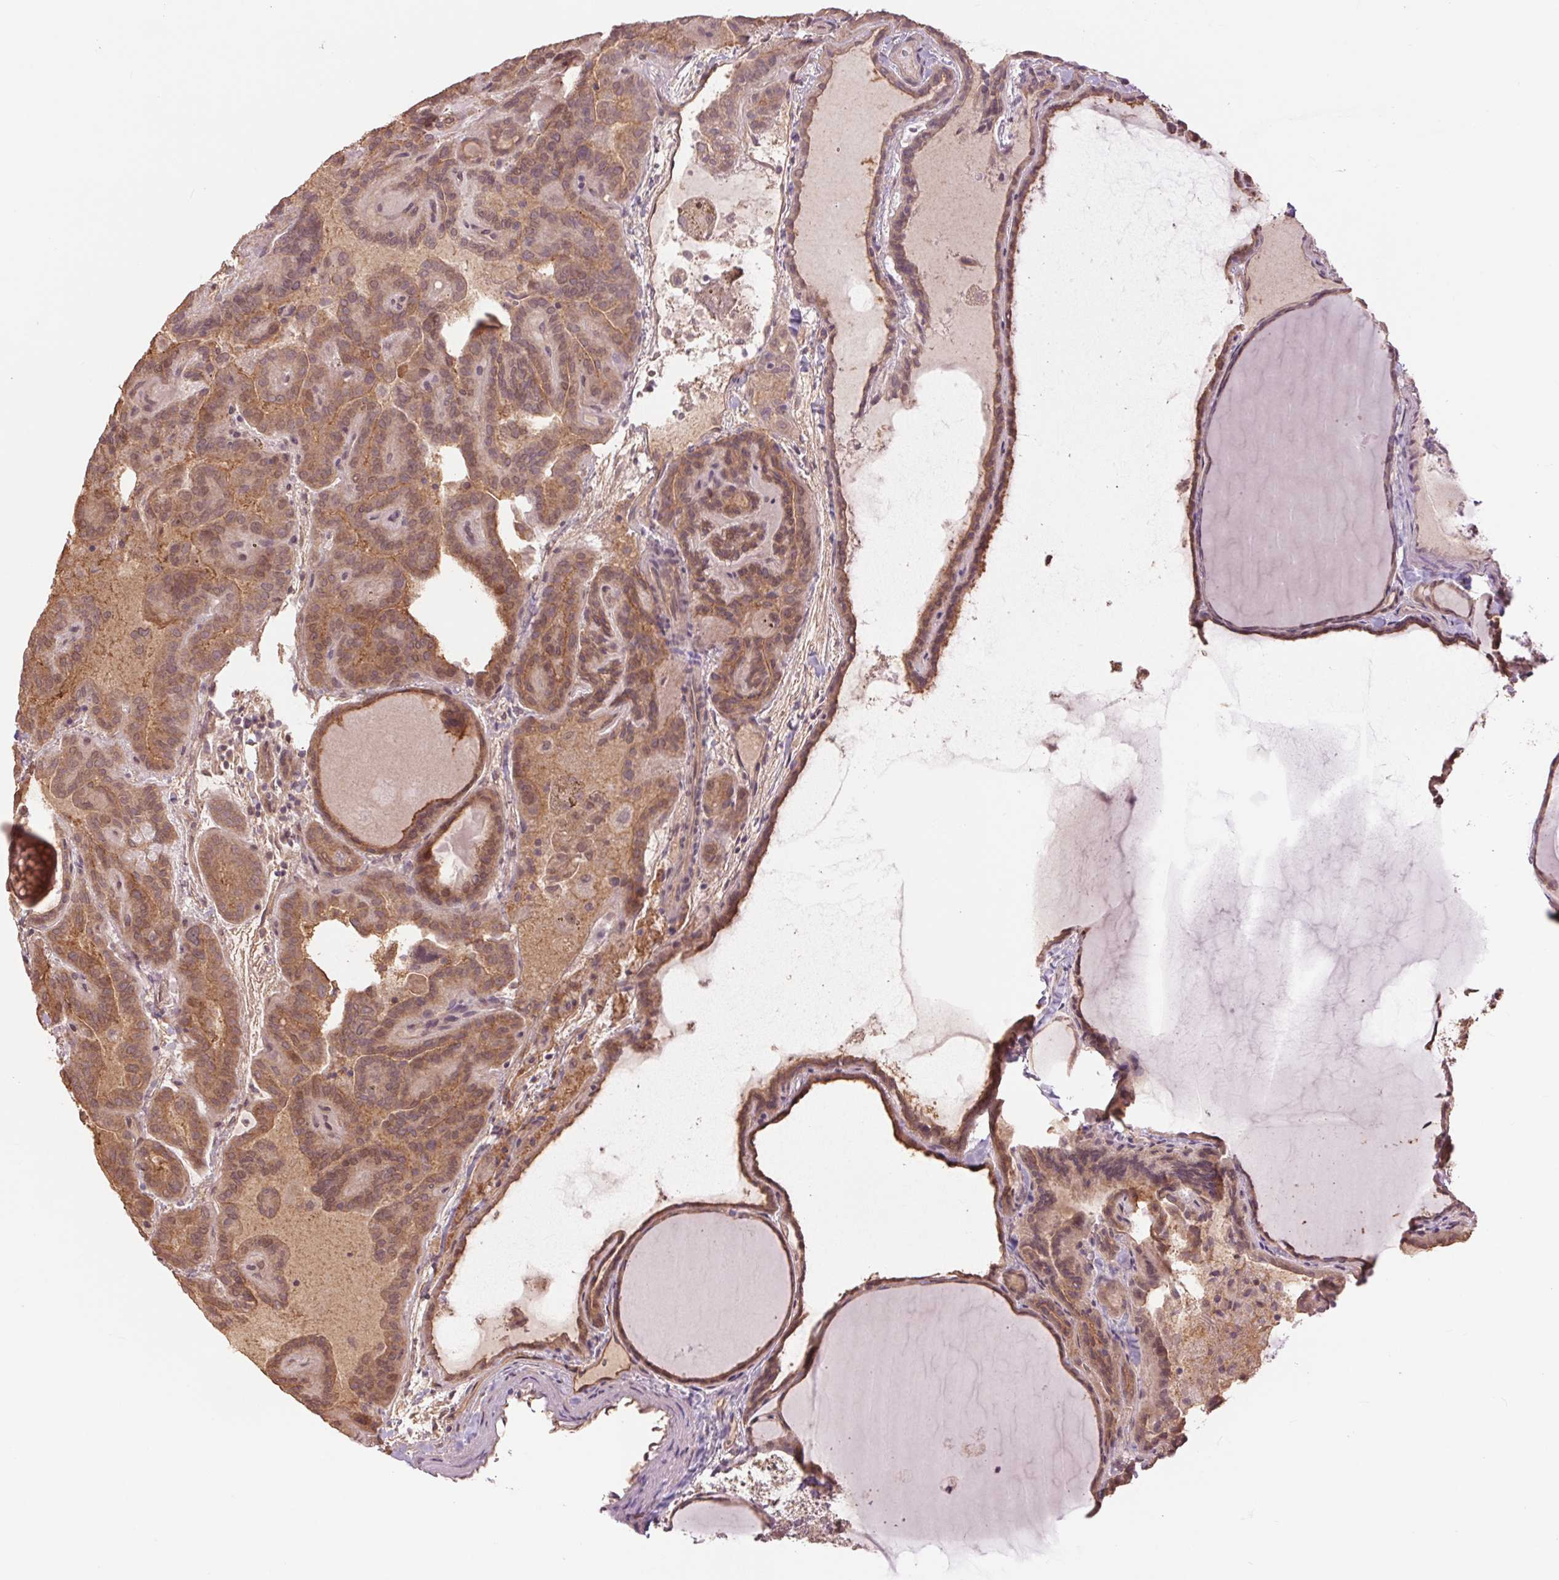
{"staining": {"intensity": "moderate", "quantity": ">75%", "location": "cytoplasmic/membranous"}, "tissue": "thyroid cancer", "cell_type": "Tumor cells", "image_type": "cancer", "snomed": [{"axis": "morphology", "description": "Papillary adenocarcinoma, NOS"}, {"axis": "topography", "description": "Thyroid gland"}], "caption": "Thyroid cancer stained with a protein marker exhibits moderate staining in tumor cells.", "gene": "PALM", "patient": {"sex": "female", "age": 46}}